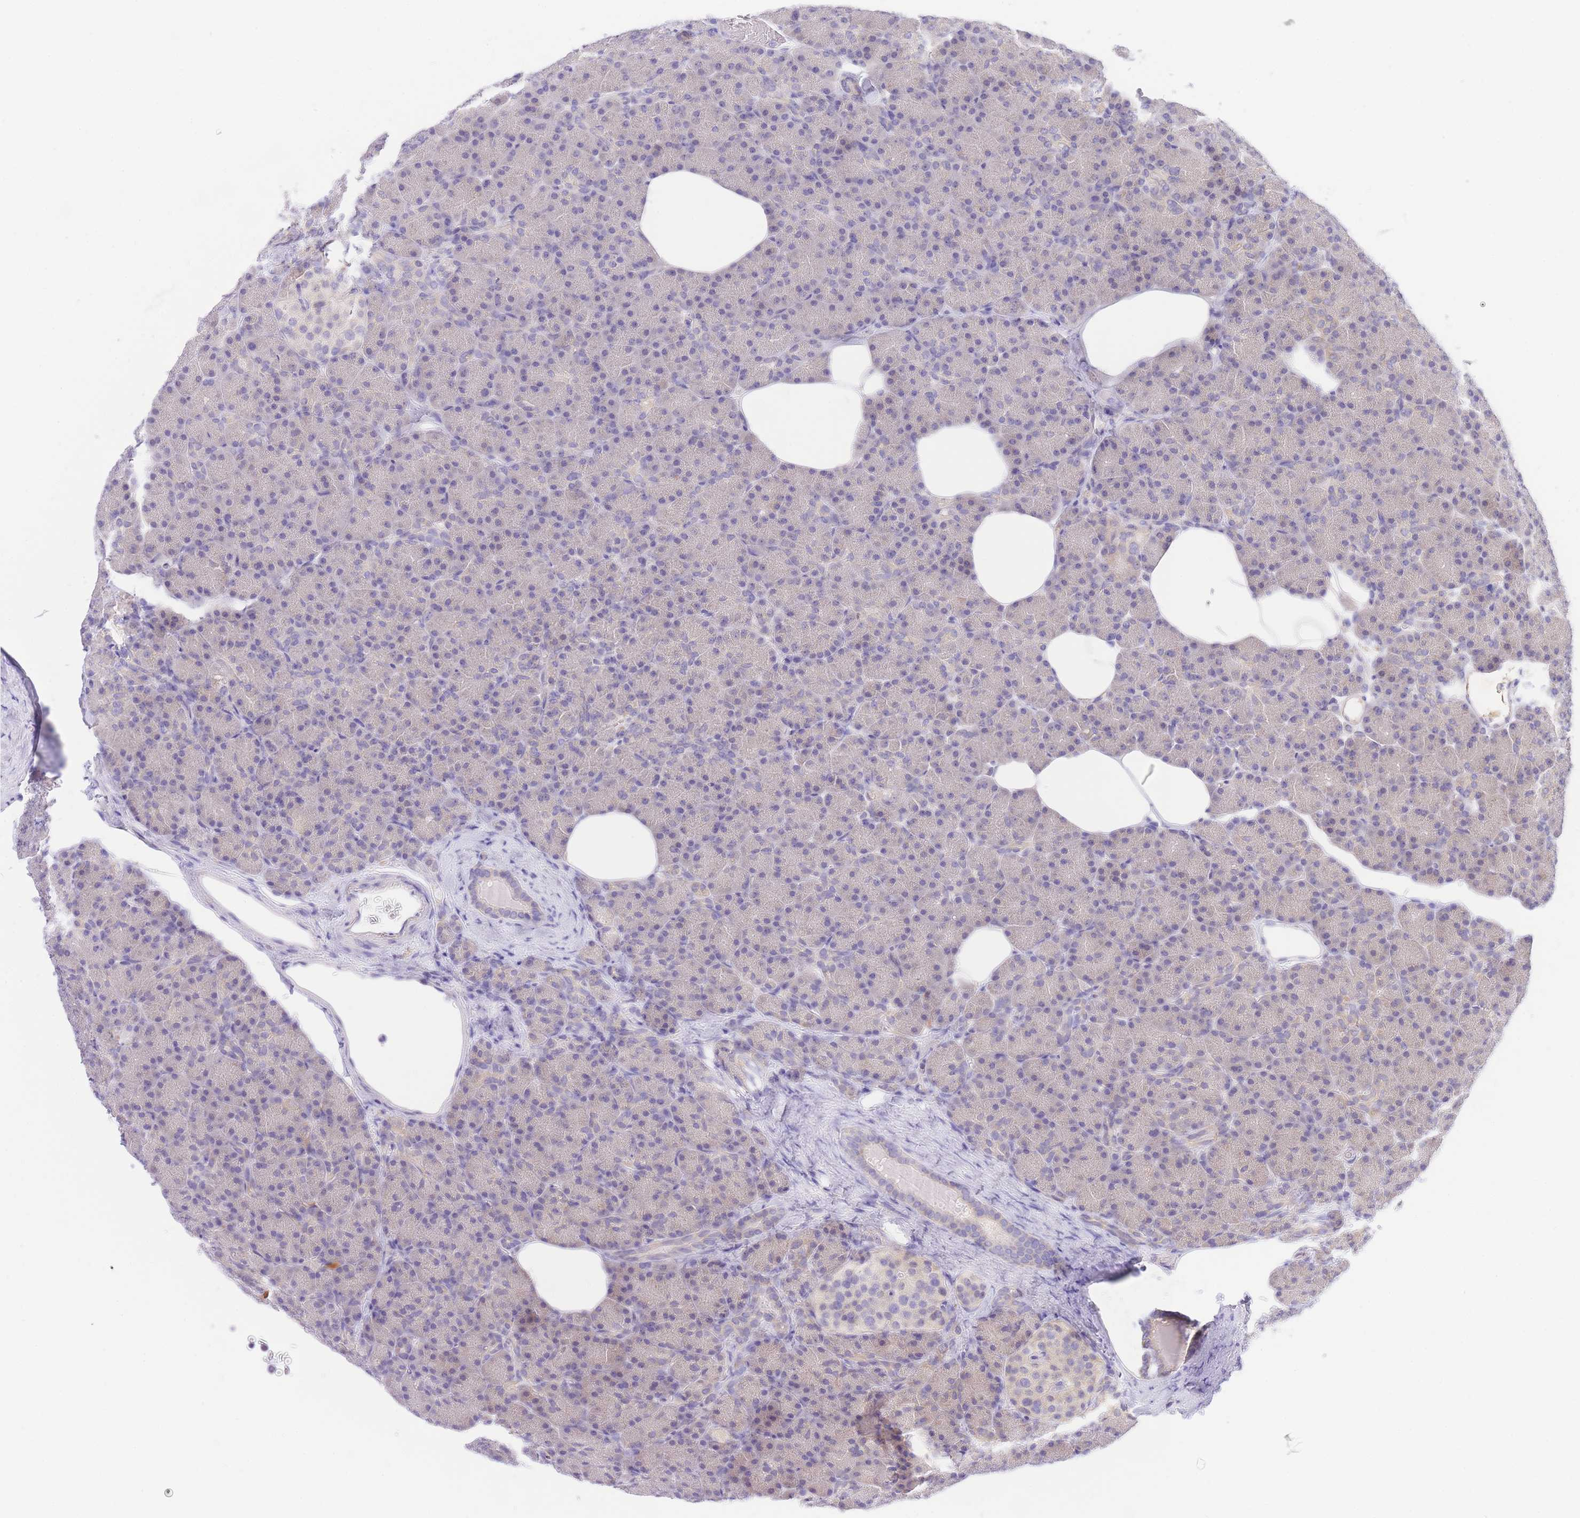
{"staining": {"intensity": "negative", "quantity": "none", "location": "none"}, "tissue": "pancreas", "cell_type": "Exocrine glandular cells", "image_type": "normal", "snomed": [{"axis": "morphology", "description": "Normal tissue, NOS"}, {"axis": "topography", "description": "Pancreas"}], "caption": "An IHC histopathology image of unremarkable pancreas is shown. There is no staining in exocrine glandular cells of pancreas.", "gene": "LIPH", "patient": {"sex": "female", "age": 43}}